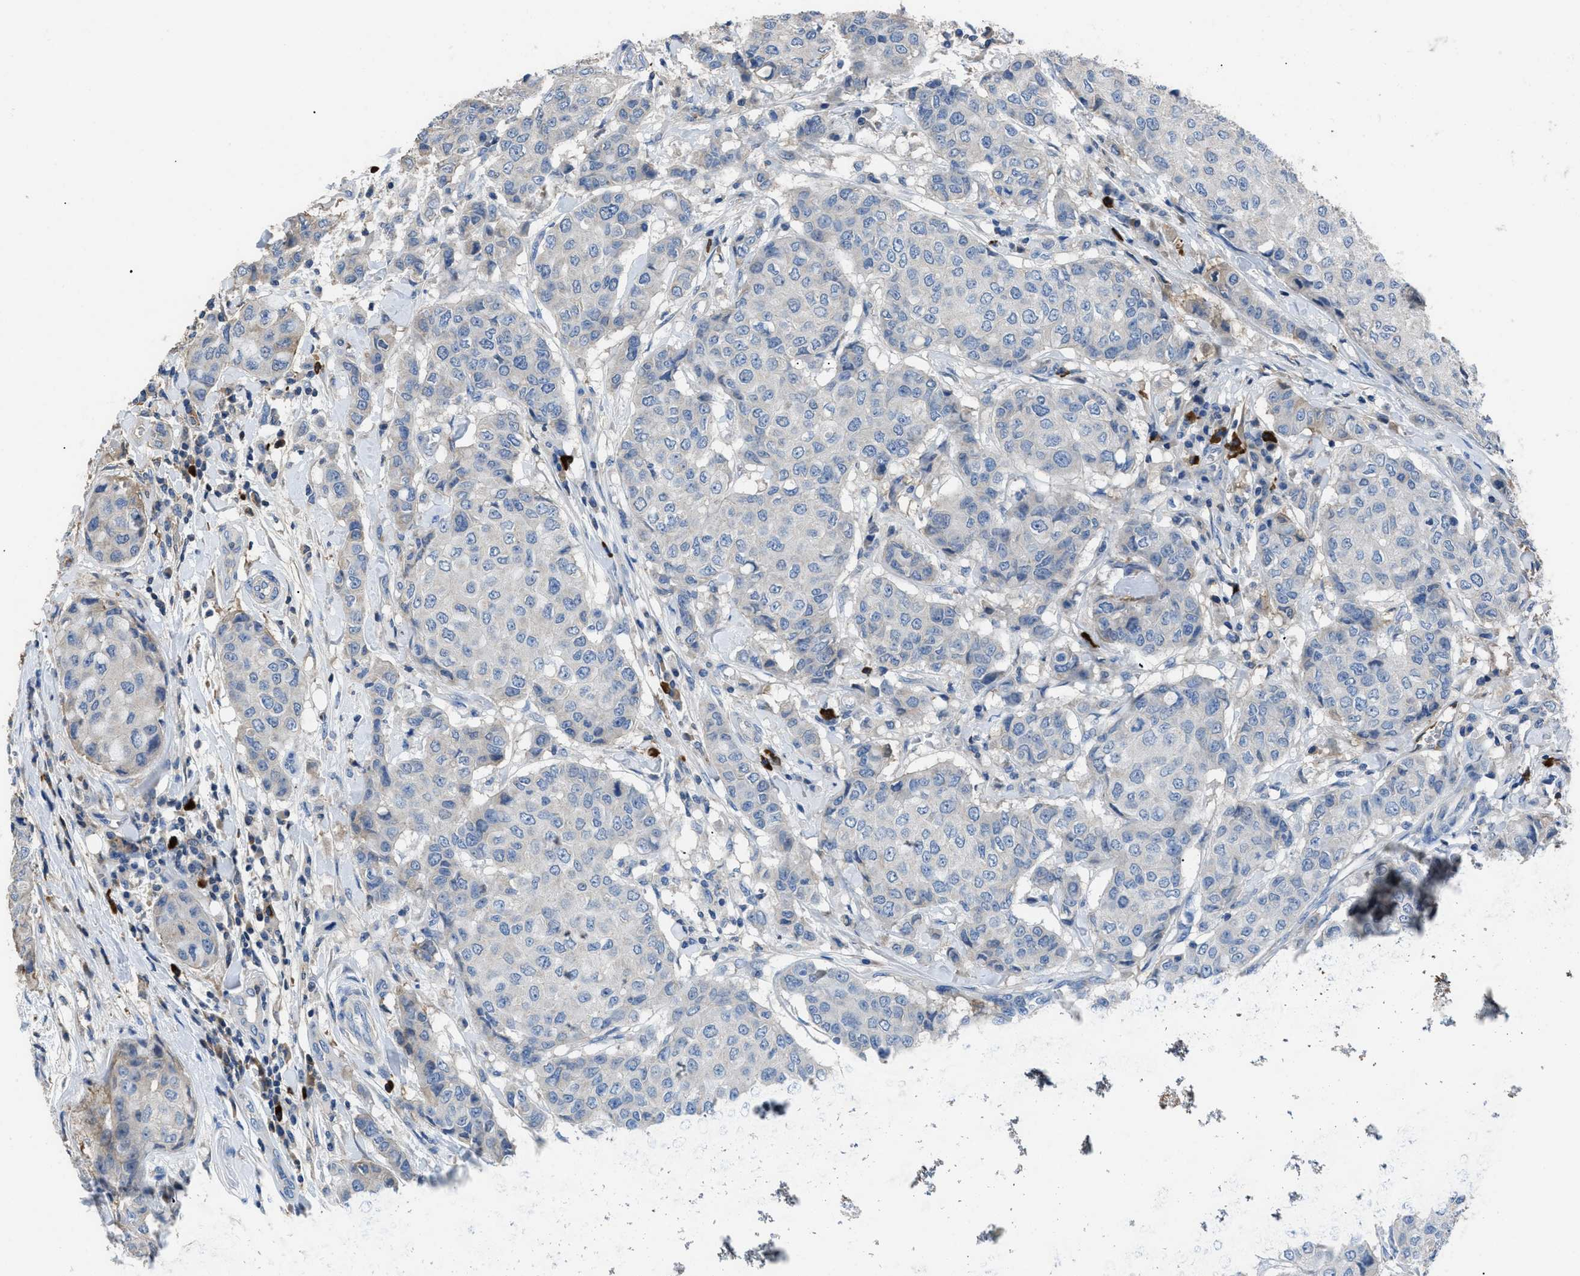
{"staining": {"intensity": "negative", "quantity": "none", "location": "none"}, "tissue": "breast cancer", "cell_type": "Tumor cells", "image_type": "cancer", "snomed": [{"axis": "morphology", "description": "Duct carcinoma"}, {"axis": "topography", "description": "Breast"}], "caption": "Immunohistochemistry (IHC) of breast cancer (infiltrating ductal carcinoma) shows no staining in tumor cells. (DAB immunohistochemistry visualized using brightfield microscopy, high magnification).", "gene": "SGCZ", "patient": {"sex": "female", "age": 27}}